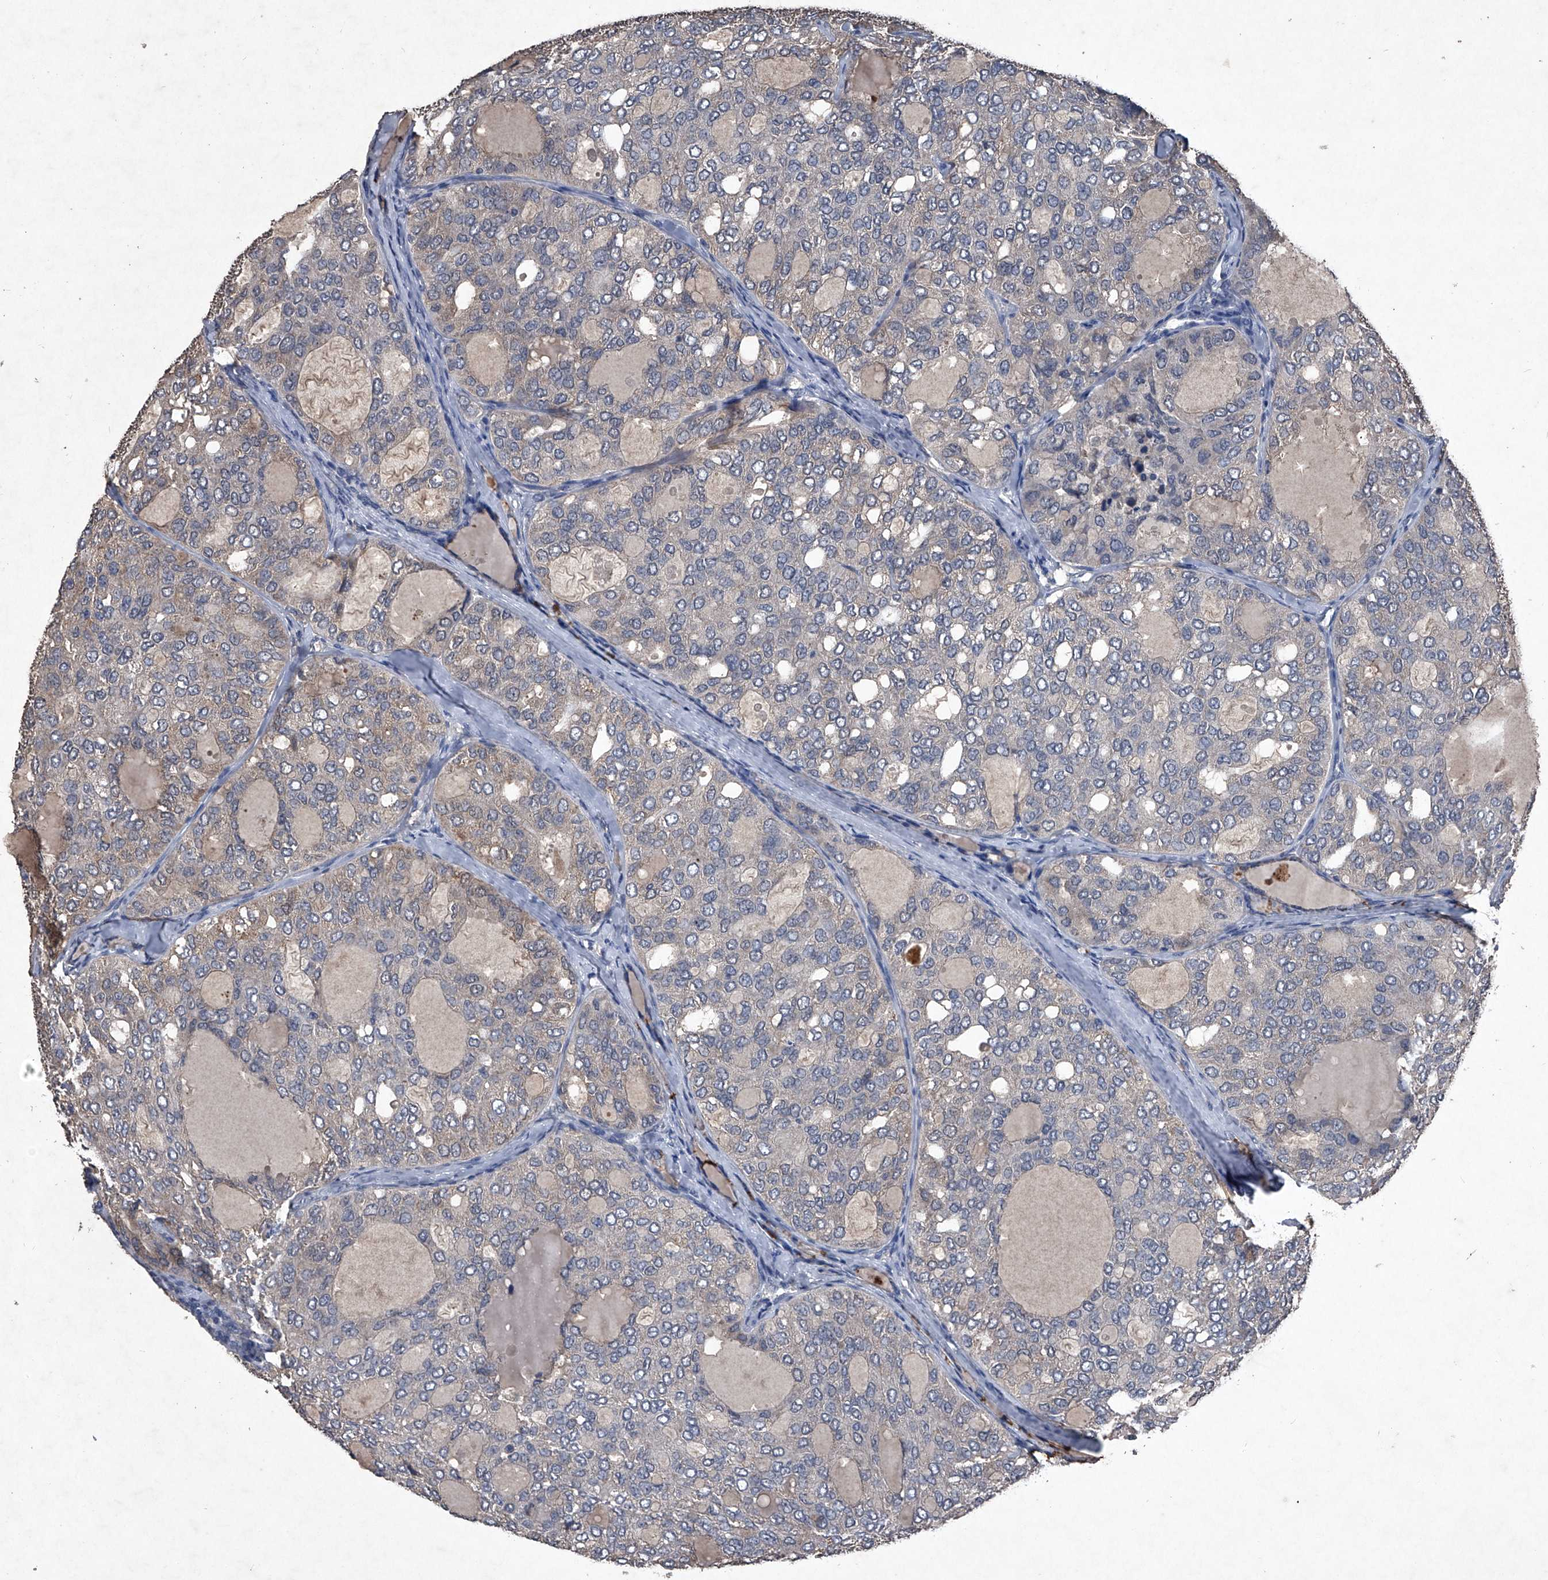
{"staining": {"intensity": "weak", "quantity": "<25%", "location": "cytoplasmic/membranous"}, "tissue": "thyroid cancer", "cell_type": "Tumor cells", "image_type": "cancer", "snomed": [{"axis": "morphology", "description": "Follicular adenoma carcinoma, NOS"}, {"axis": "topography", "description": "Thyroid gland"}], "caption": "IHC of thyroid follicular adenoma carcinoma reveals no expression in tumor cells.", "gene": "MAPKAP1", "patient": {"sex": "male", "age": 75}}